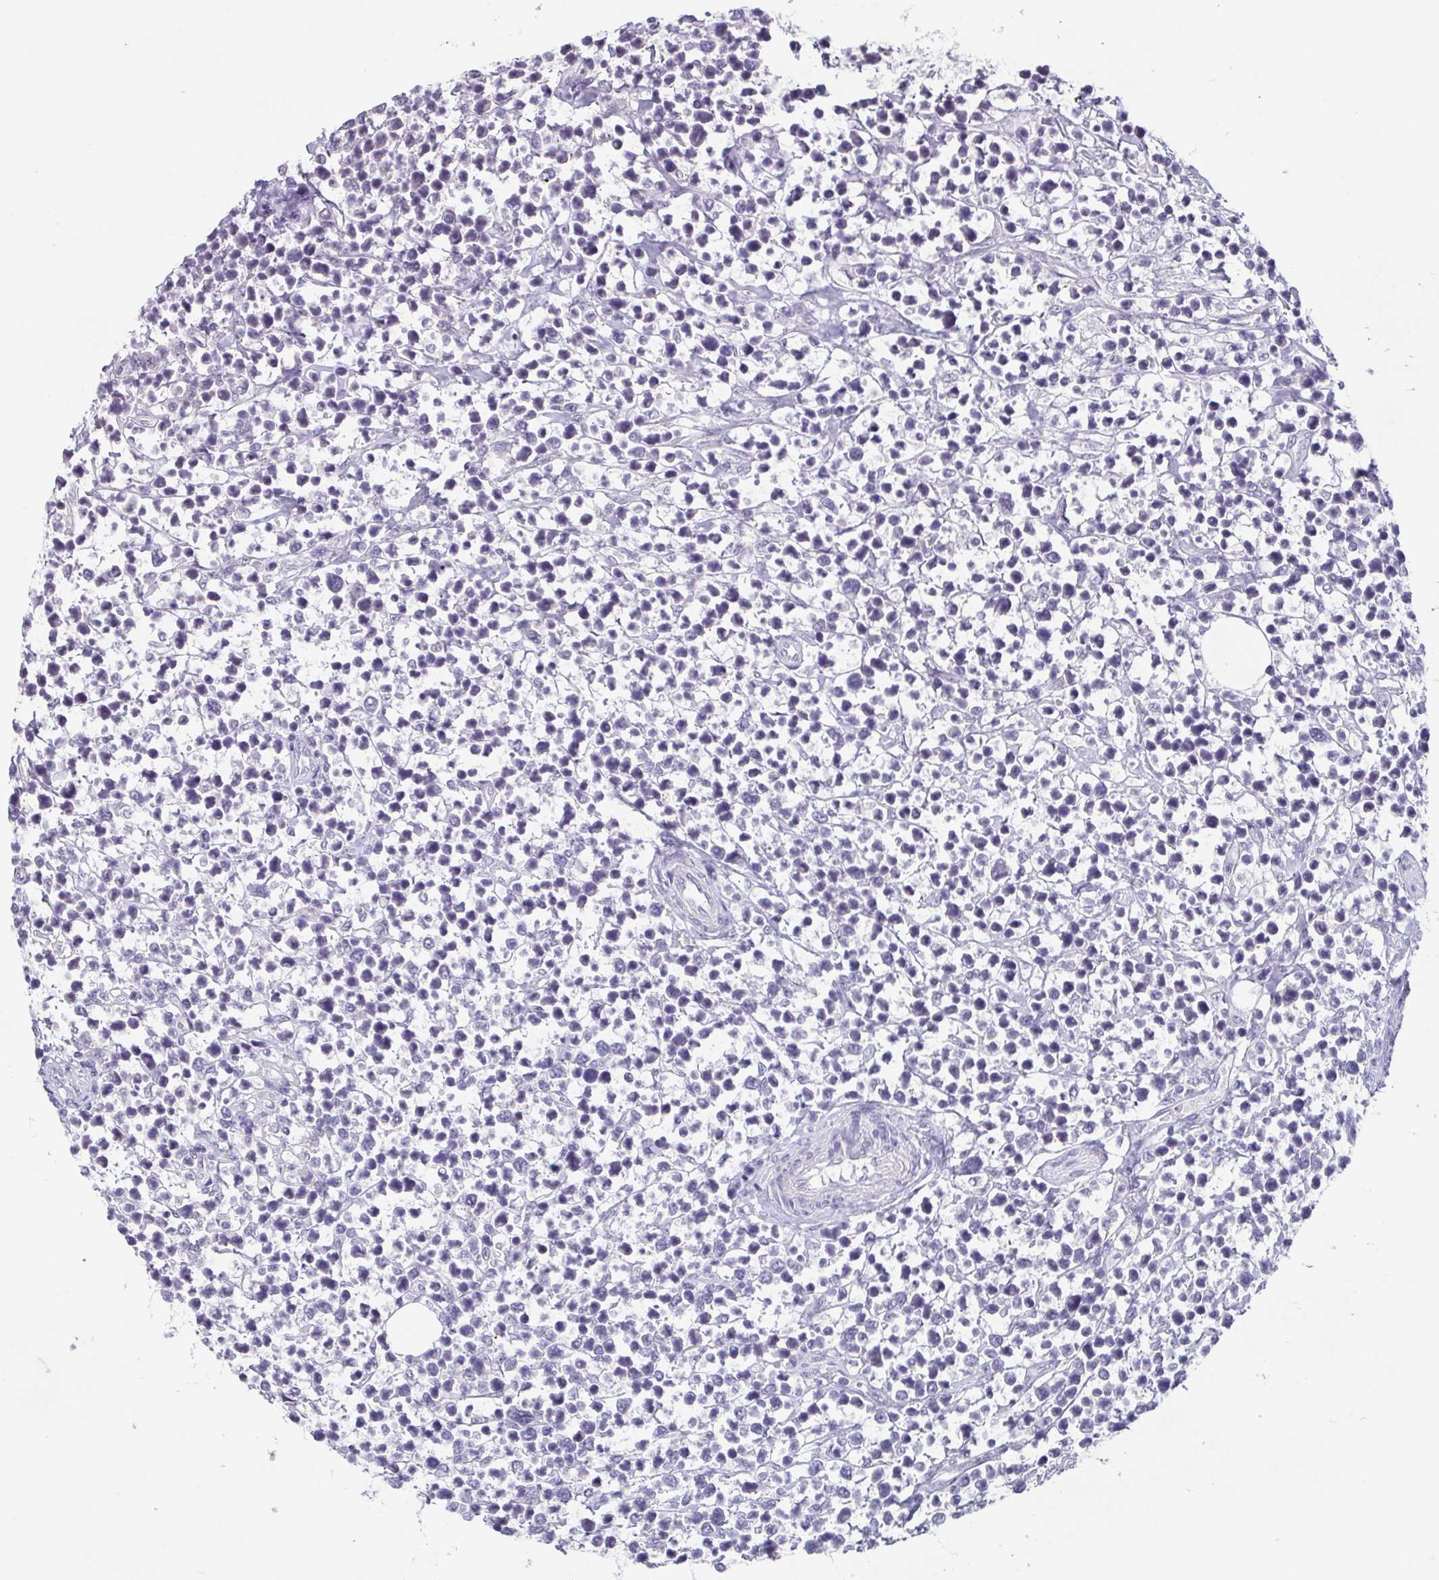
{"staining": {"intensity": "negative", "quantity": "none", "location": "none"}, "tissue": "lymphoma", "cell_type": "Tumor cells", "image_type": "cancer", "snomed": [{"axis": "morphology", "description": "Malignant lymphoma, non-Hodgkin's type, High grade"}, {"axis": "topography", "description": "Soft tissue"}], "caption": "Human high-grade malignant lymphoma, non-Hodgkin's type stained for a protein using IHC reveals no expression in tumor cells.", "gene": "GHRL", "patient": {"sex": "female", "age": 56}}